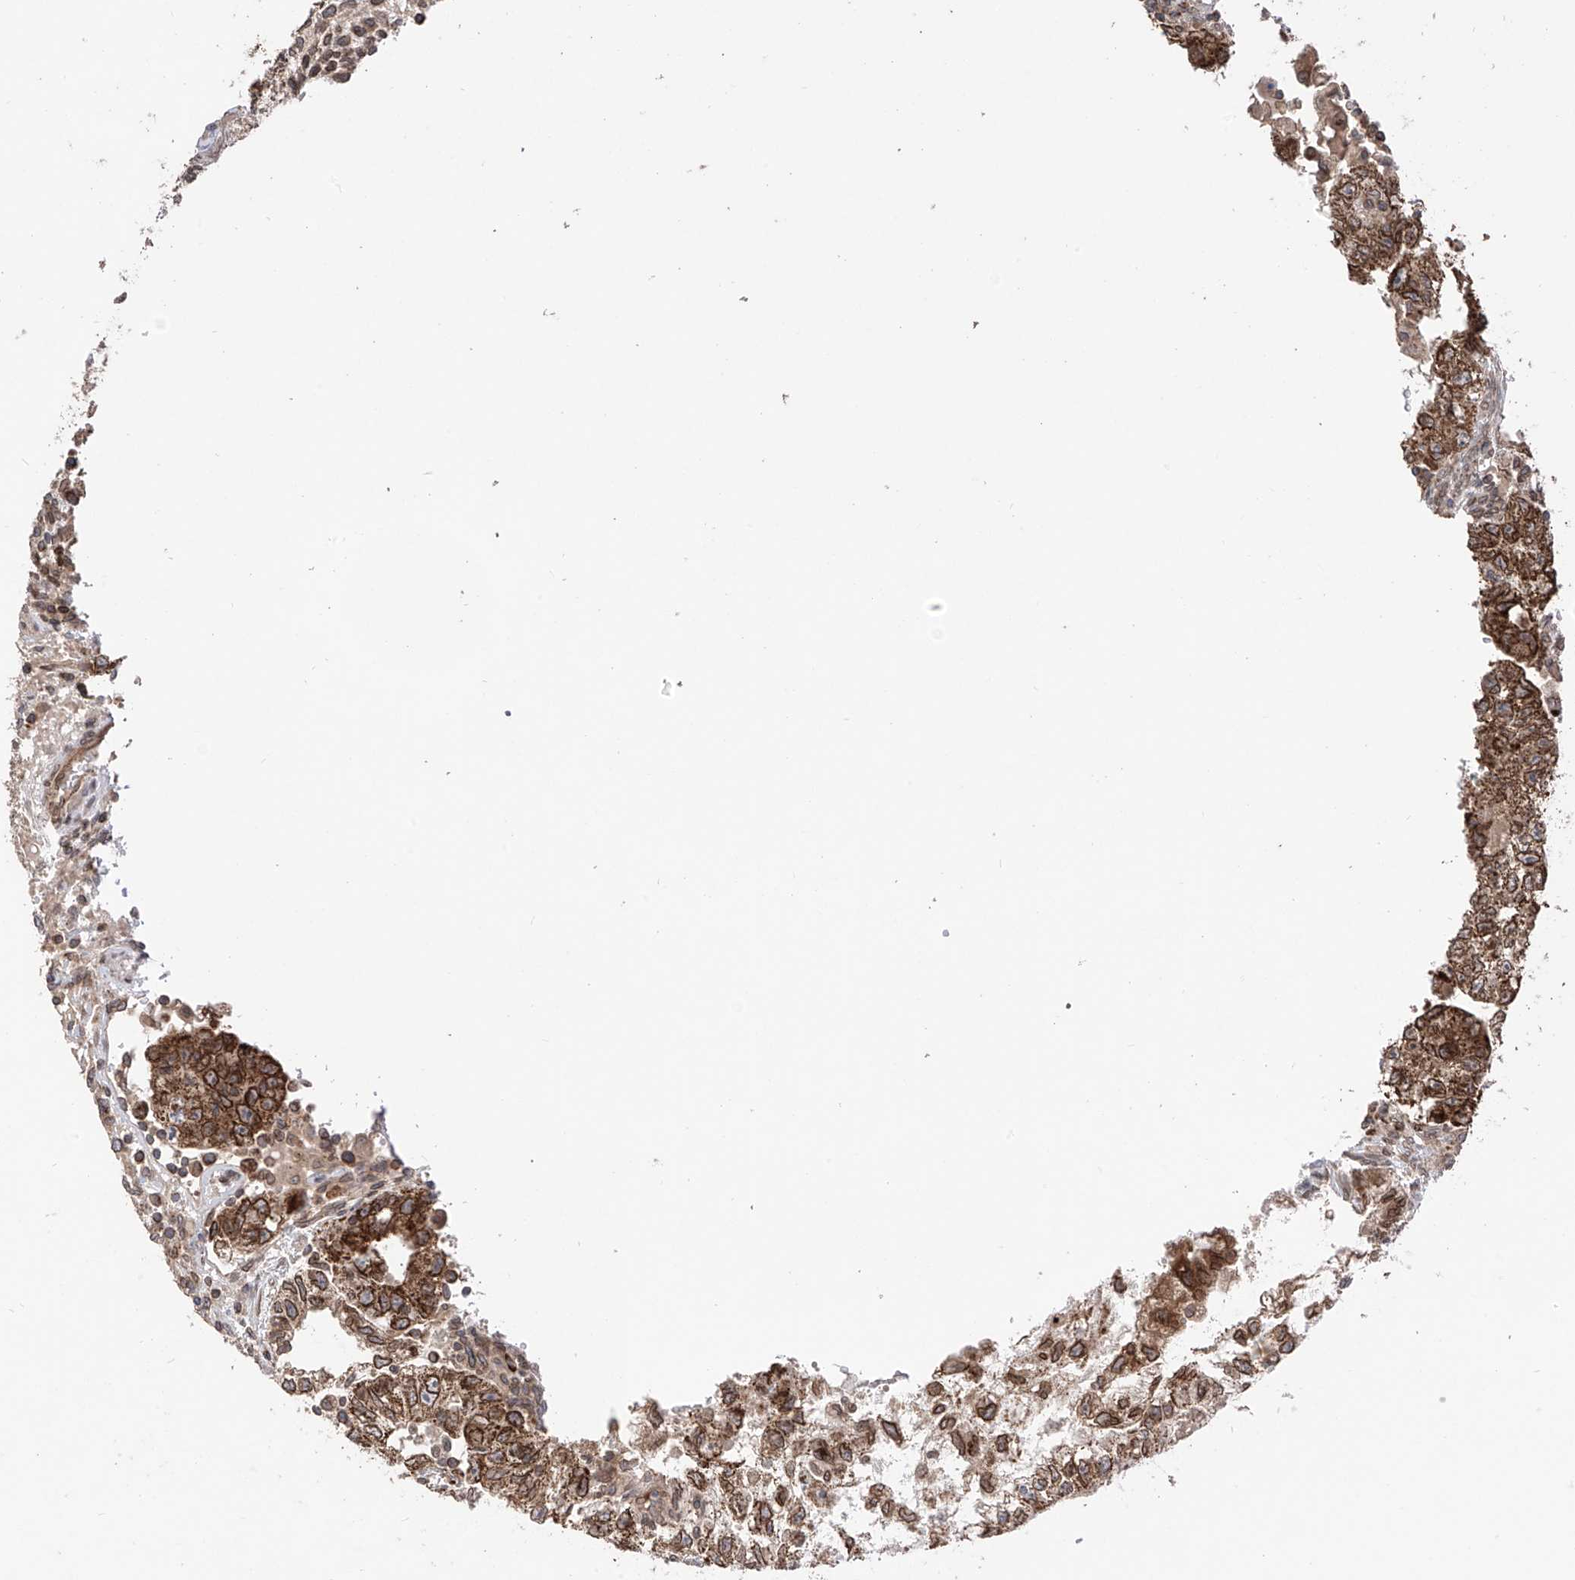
{"staining": {"intensity": "strong", "quantity": ">75%", "location": "cytoplasmic/membranous,nuclear"}, "tissue": "testis cancer", "cell_type": "Tumor cells", "image_type": "cancer", "snomed": [{"axis": "morphology", "description": "Carcinoma, Embryonal, NOS"}, {"axis": "topography", "description": "Testis"}], "caption": "Tumor cells exhibit high levels of strong cytoplasmic/membranous and nuclear positivity in about >75% of cells in testis cancer.", "gene": "AHCTF1", "patient": {"sex": "male", "age": 37}}